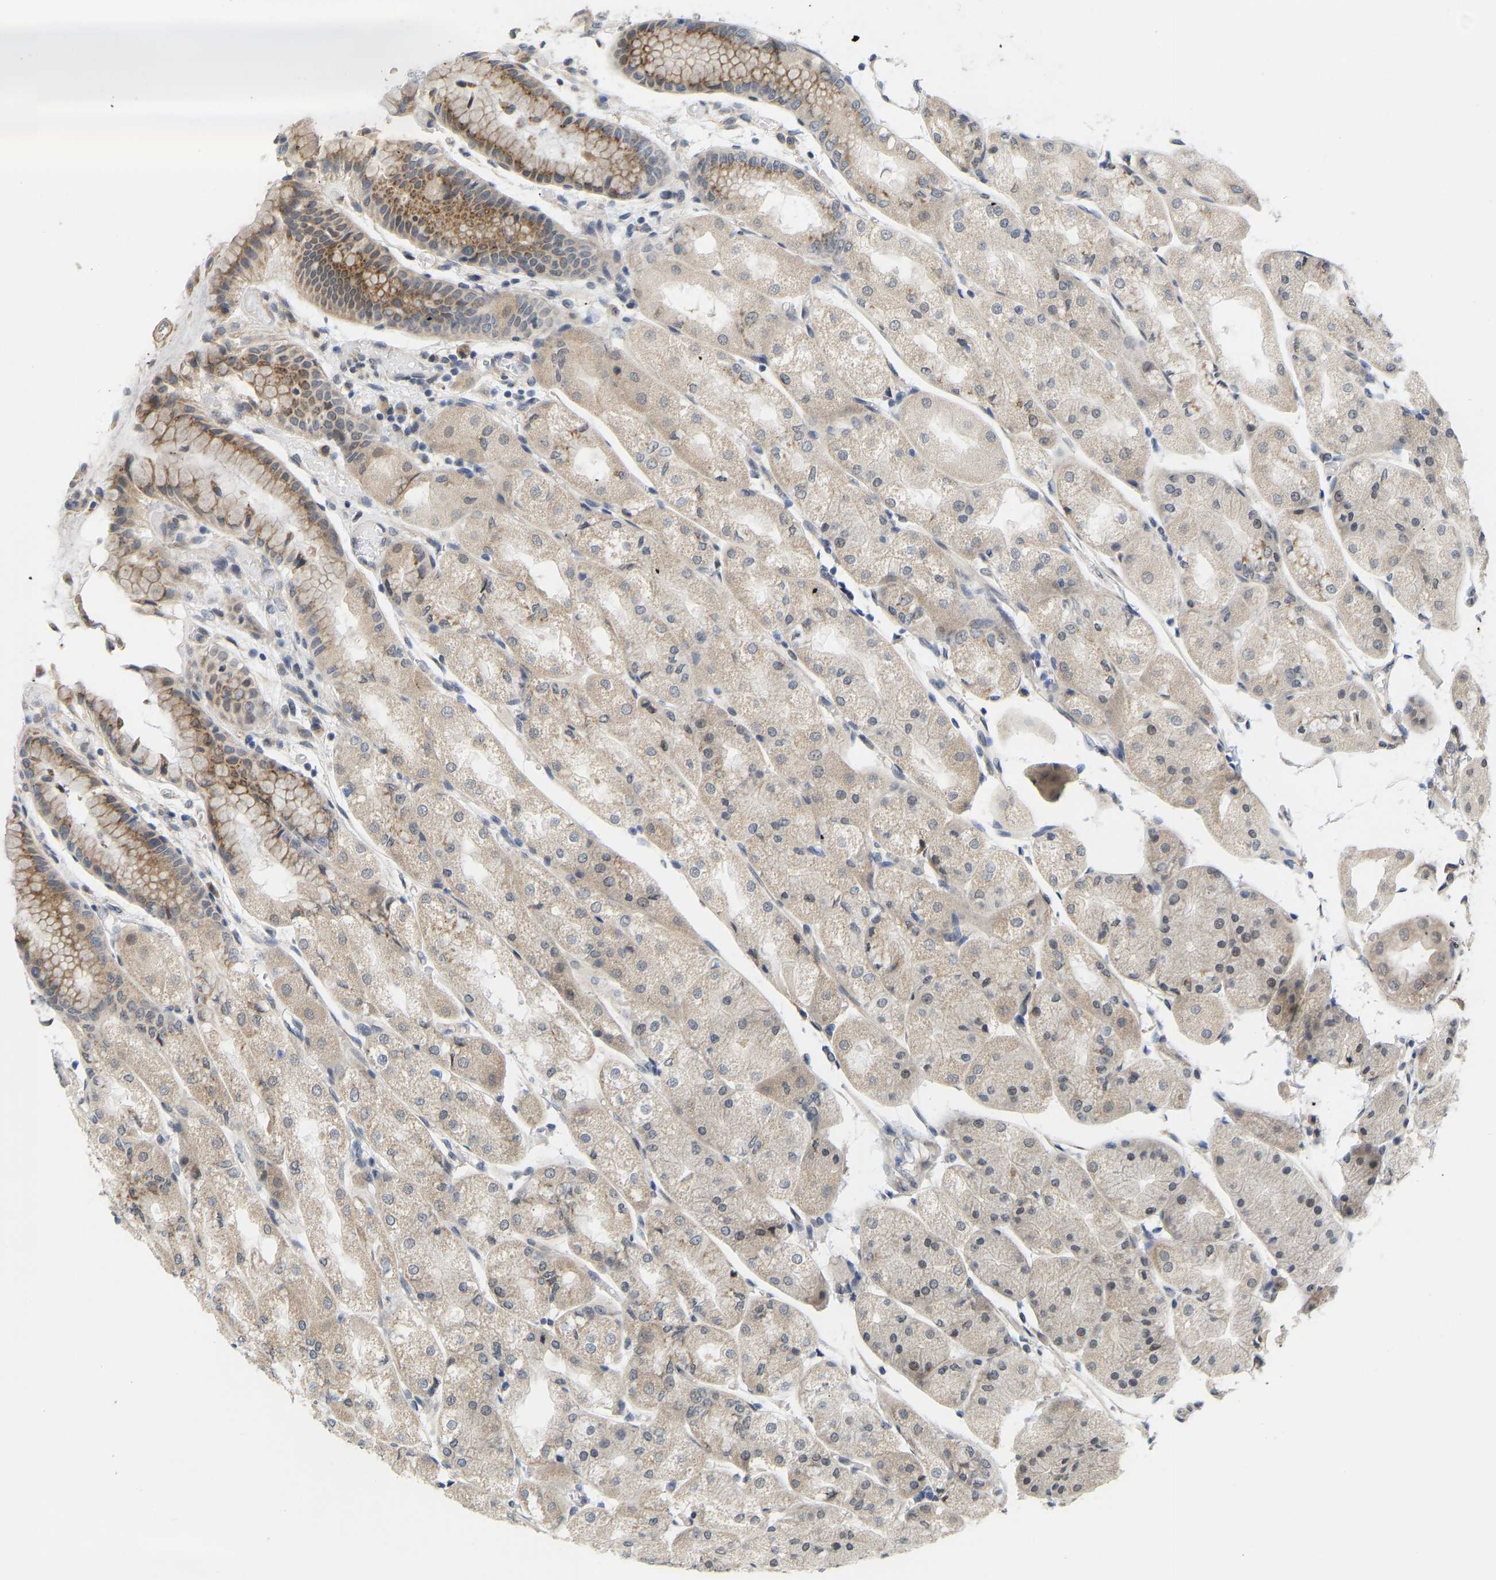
{"staining": {"intensity": "moderate", "quantity": ">75%", "location": "cytoplasmic/membranous"}, "tissue": "stomach", "cell_type": "Glandular cells", "image_type": "normal", "snomed": [{"axis": "morphology", "description": "Normal tissue, NOS"}, {"axis": "topography", "description": "Stomach, upper"}], "caption": "This image reveals immunohistochemistry (IHC) staining of normal stomach, with medium moderate cytoplasmic/membranous expression in approximately >75% of glandular cells.", "gene": "BEND3", "patient": {"sex": "male", "age": 72}}